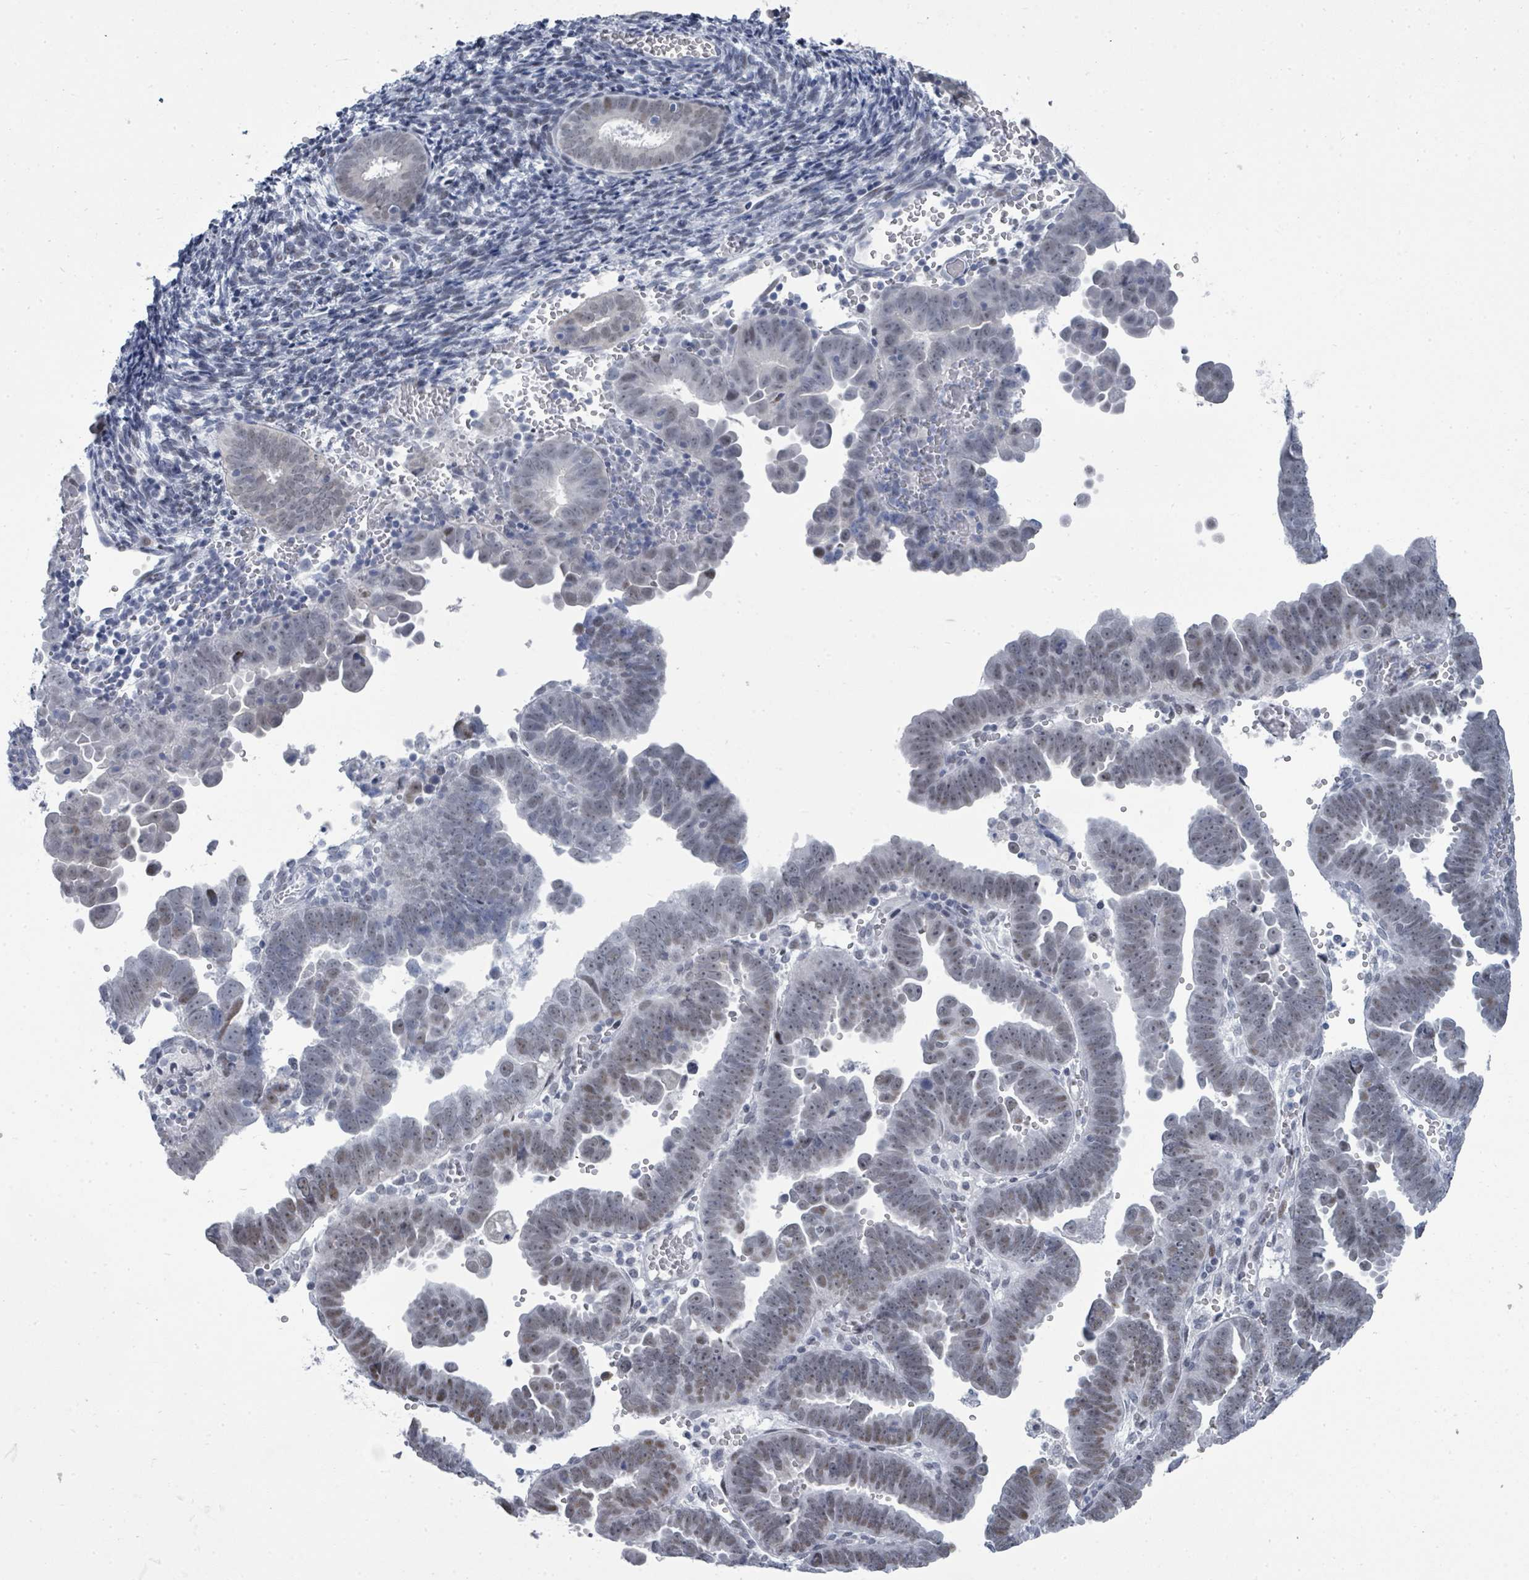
{"staining": {"intensity": "weak", "quantity": ">75%", "location": "nuclear"}, "tissue": "endometrial cancer", "cell_type": "Tumor cells", "image_type": "cancer", "snomed": [{"axis": "morphology", "description": "Adenocarcinoma, NOS"}, {"axis": "topography", "description": "Endometrium"}], "caption": "Immunohistochemistry photomicrograph of endometrial cancer stained for a protein (brown), which demonstrates low levels of weak nuclear positivity in about >75% of tumor cells.", "gene": "CT45A5", "patient": {"sex": "female", "age": 75}}